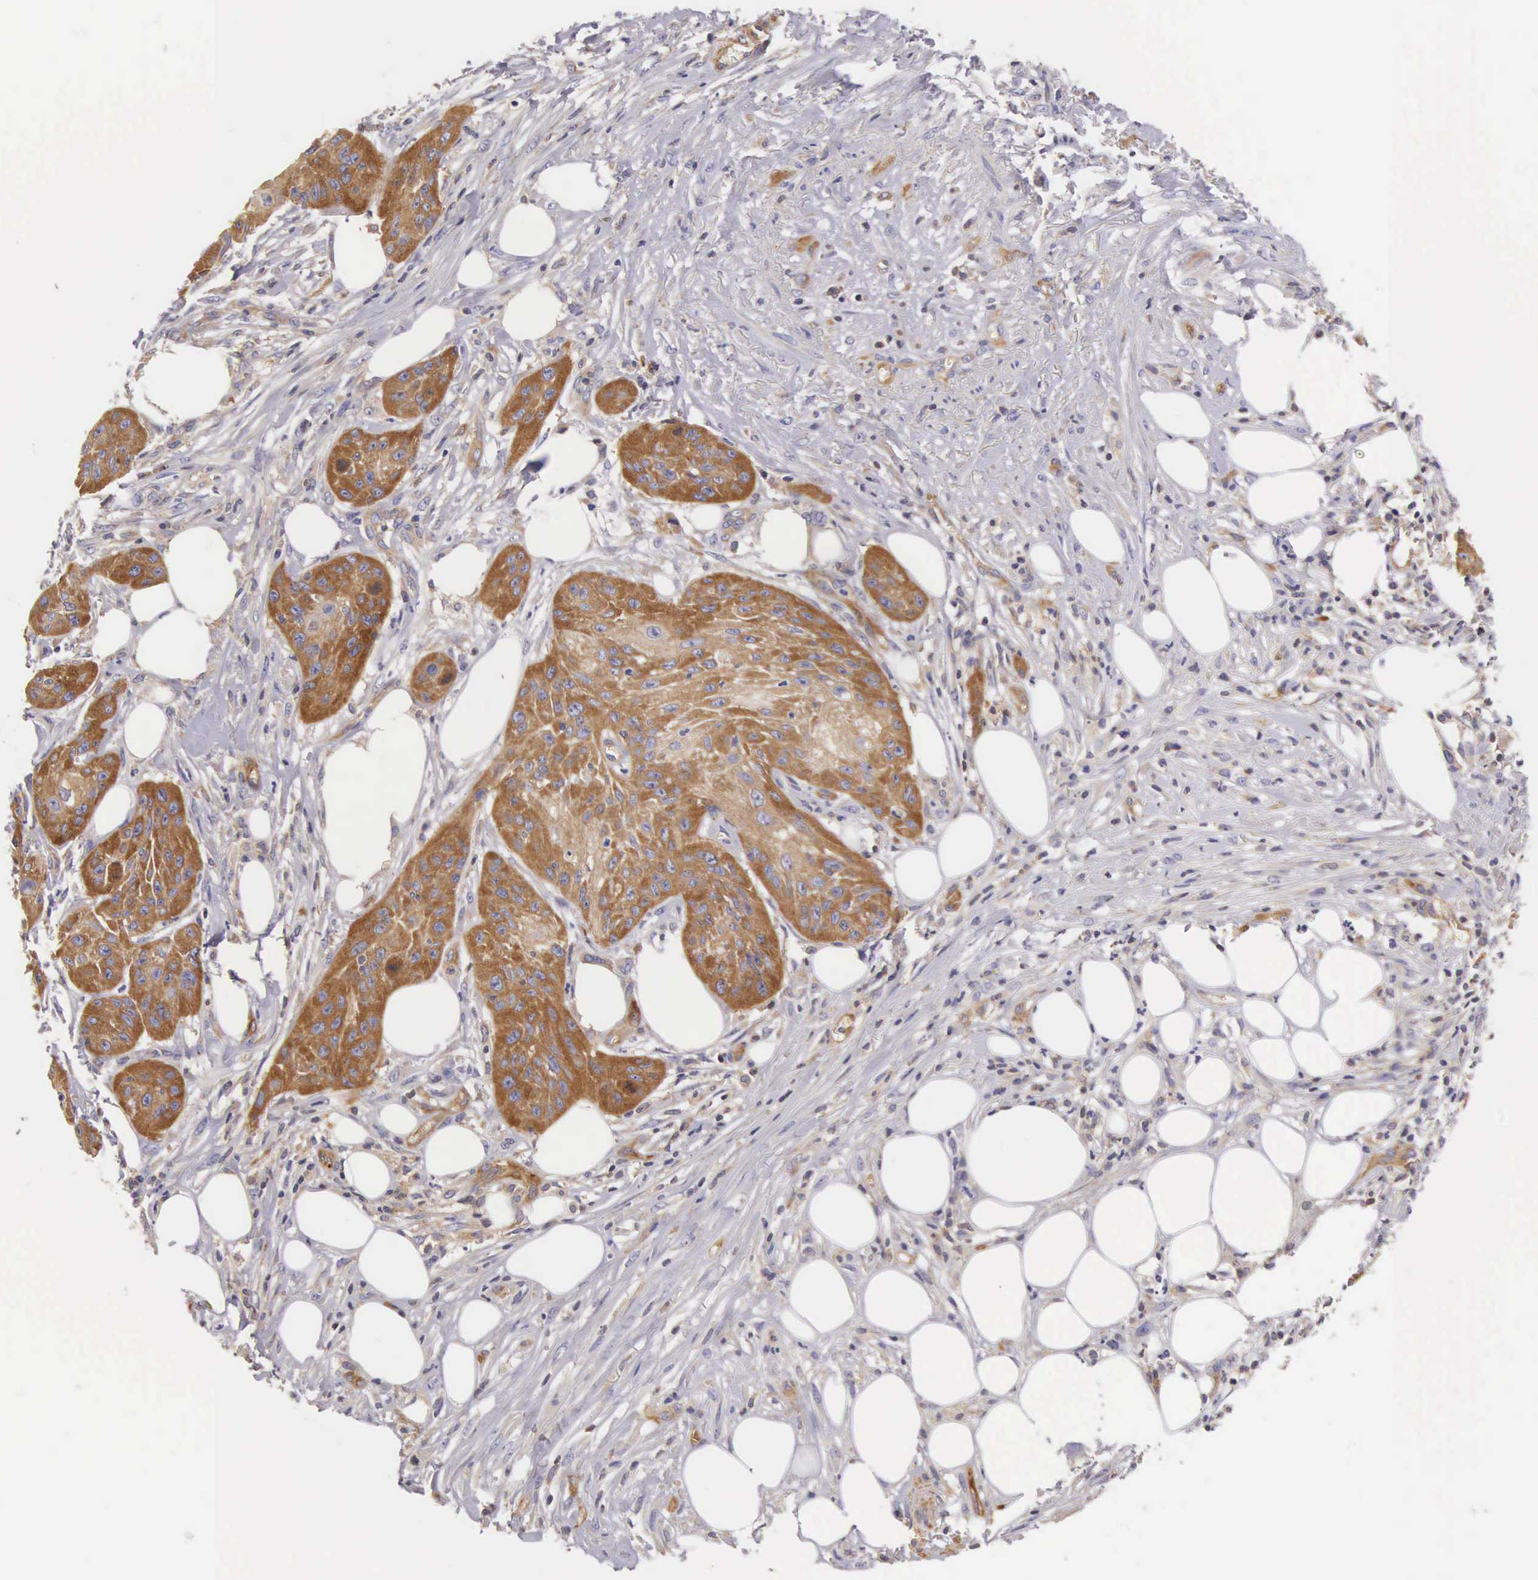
{"staining": {"intensity": "strong", "quantity": ">75%", "location": "cytoplasmic/membranous"}, "tissue": "skin cancer", "cell_type": "Tumor cells", "image_type": "cancer", "snomed": [{"axis": "morphology", "description": "Squamous cell carcinoma, NOS"}, {"axis": "topography", "description": "Skin"}], "caption": "Immunohistochemistry (IHC) (DAB (3,3'-diaminobenzidine)) staining of skin cancer (squamous cell carcinoma) exhibits strong cytoplasmic/membranous protein expression in about >75% of tumor cells.", "gene": "OSBPL3", "patient": {"sex": "female", "age": 88}}